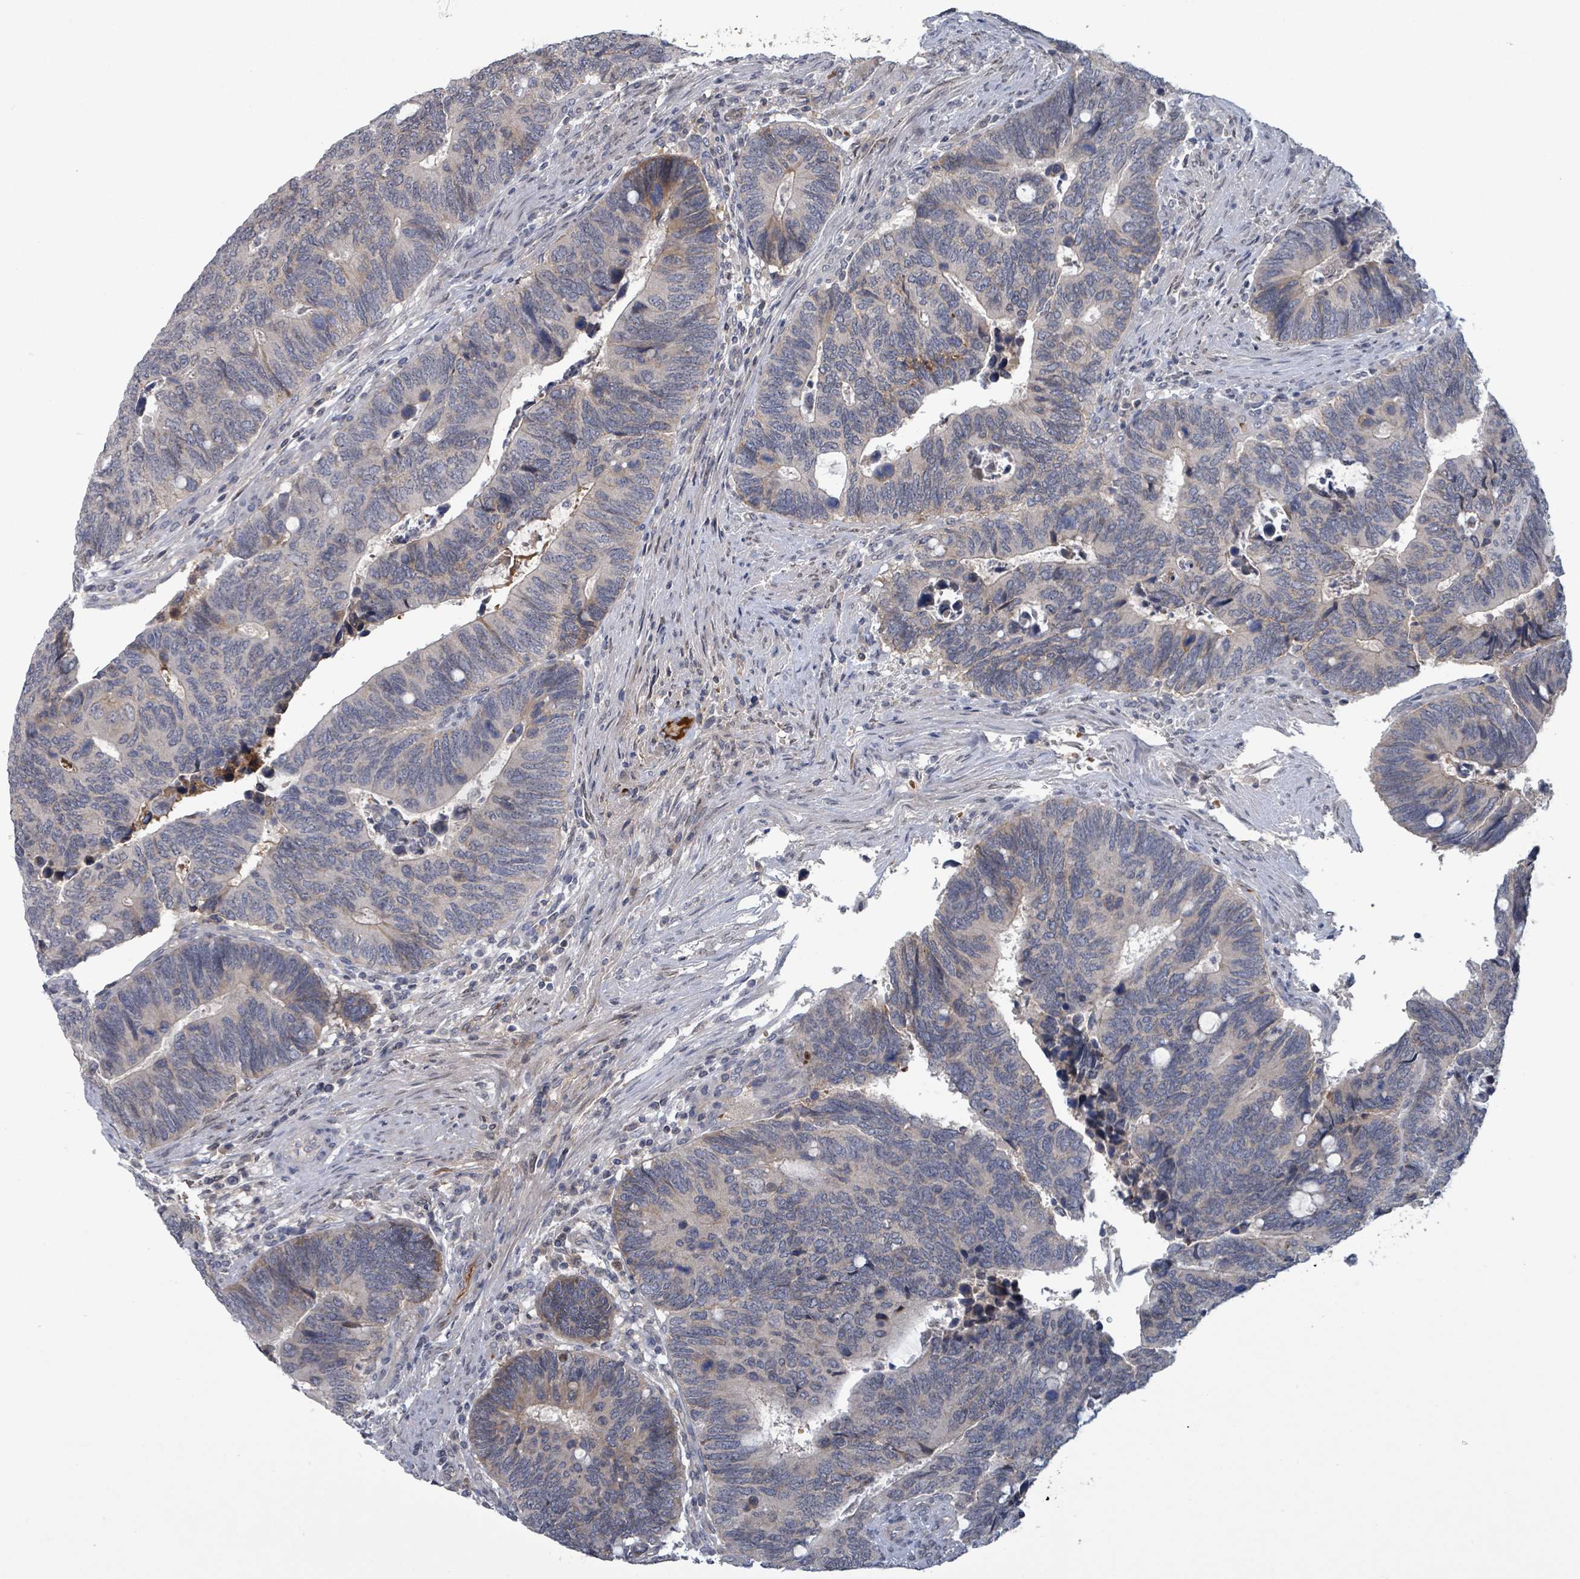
{"staining": {"intensity": "negative", "quantity": "none", "location": "none"}, "tissue": "colorectal cancer", "cell_type": "Tumor cells", "image_type": "cancer", "snomed": [{"axis": "morphology", "description": "Adenocarcinoma, NOS"}, {"axis": "topography", "description": "Colon"}], "caption": "Tumor cells show no significant expression in colorectal cancer (adenocarcinoma).", "gene": "GRM8", "patient": {"sex": "male", "age": 87}}